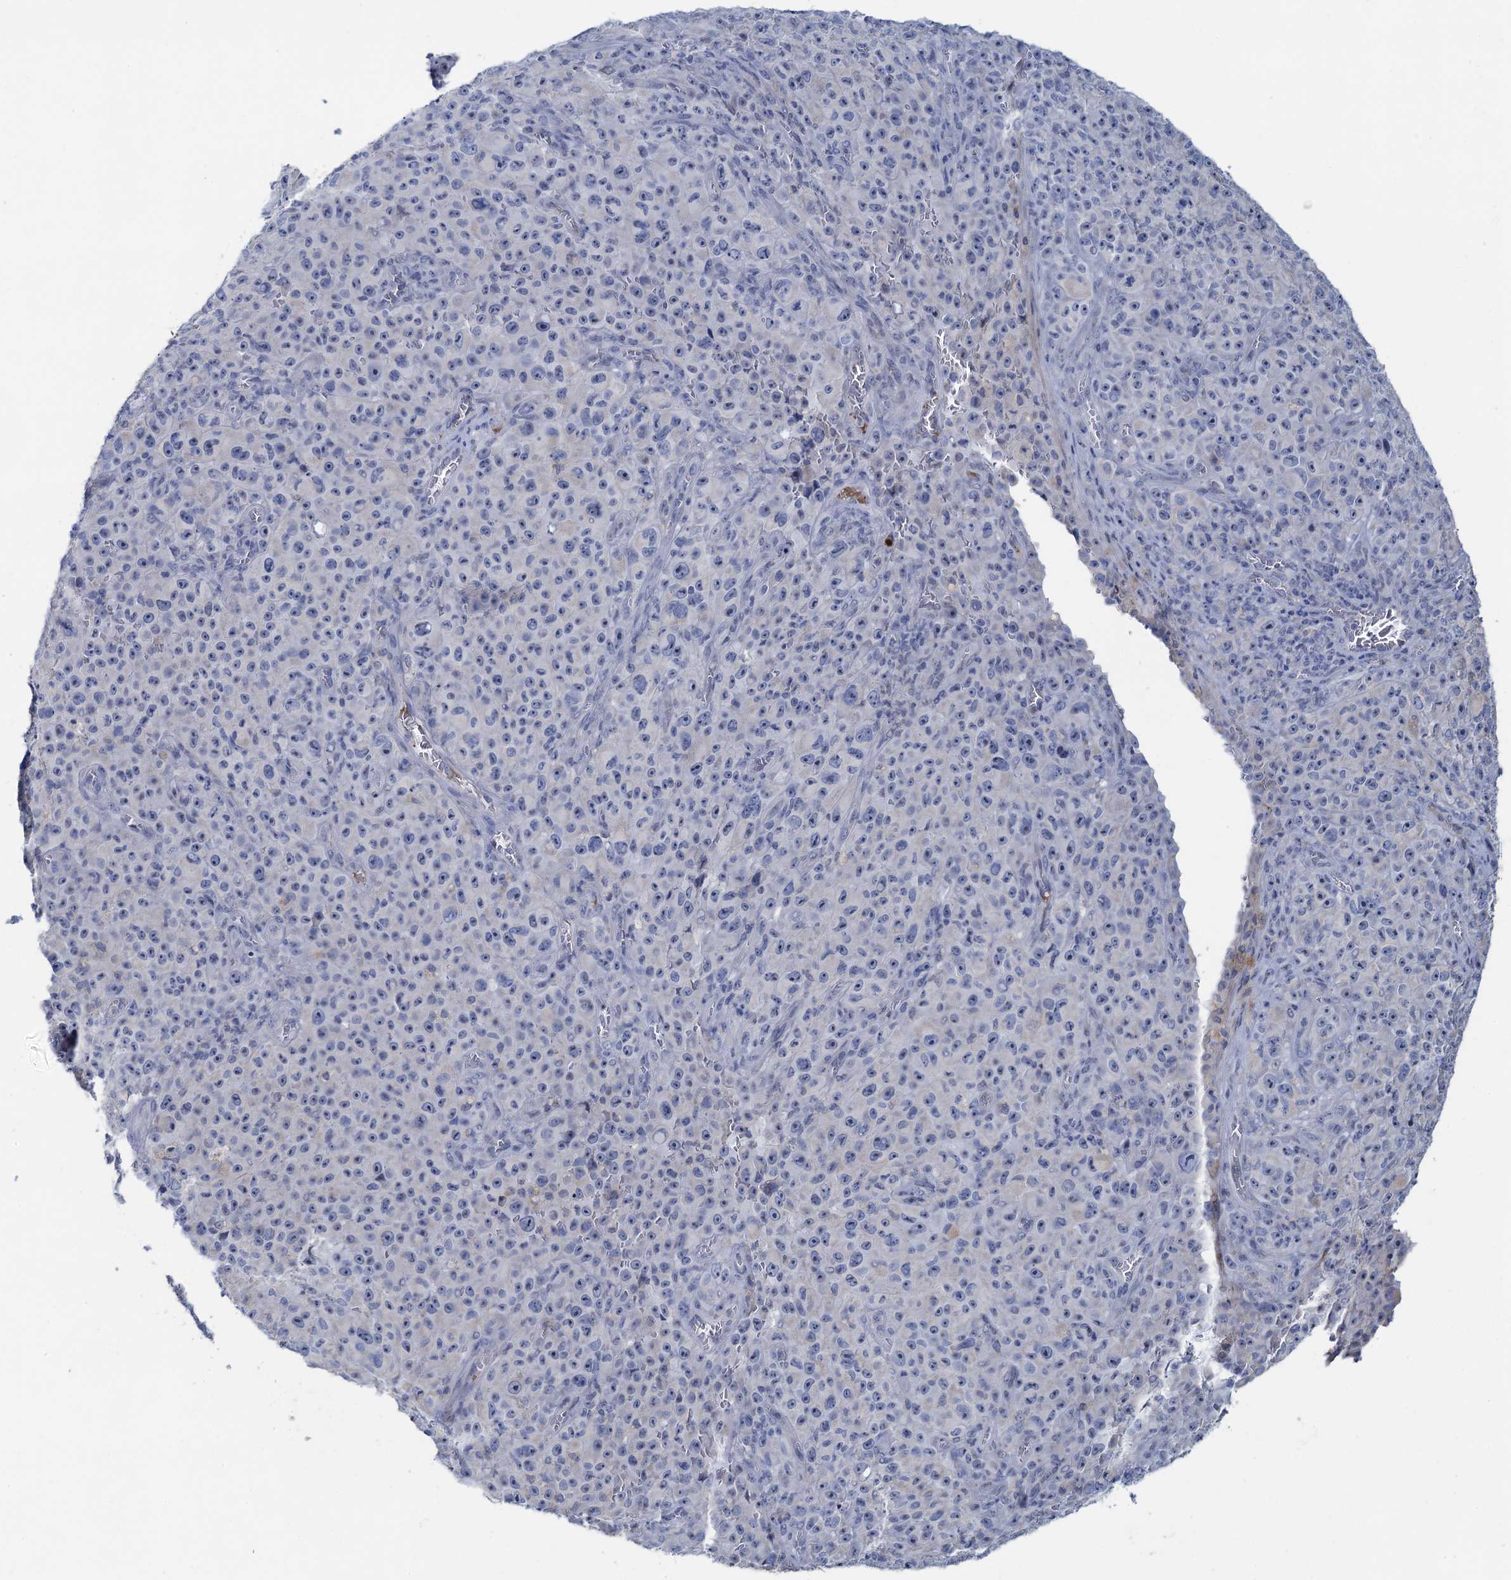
{"staining": {"intensity": "negative", "quantity": "none", "location": "none"}, "tissue": "melanoma", "cell_type": "Tumor cells", "image_type": "cancer", "snomed": [{"axis": "morphology", "description": "Malignant melanoma, NOS"}, {"axis": "topography", "description": "Skin"}], "caption": "The immunohistochemistry histopathology image has no significant expression in tumor cells of melanoma tissue.", "gene": "PLLP", "patient": {"sex": "female", "age": 82}}